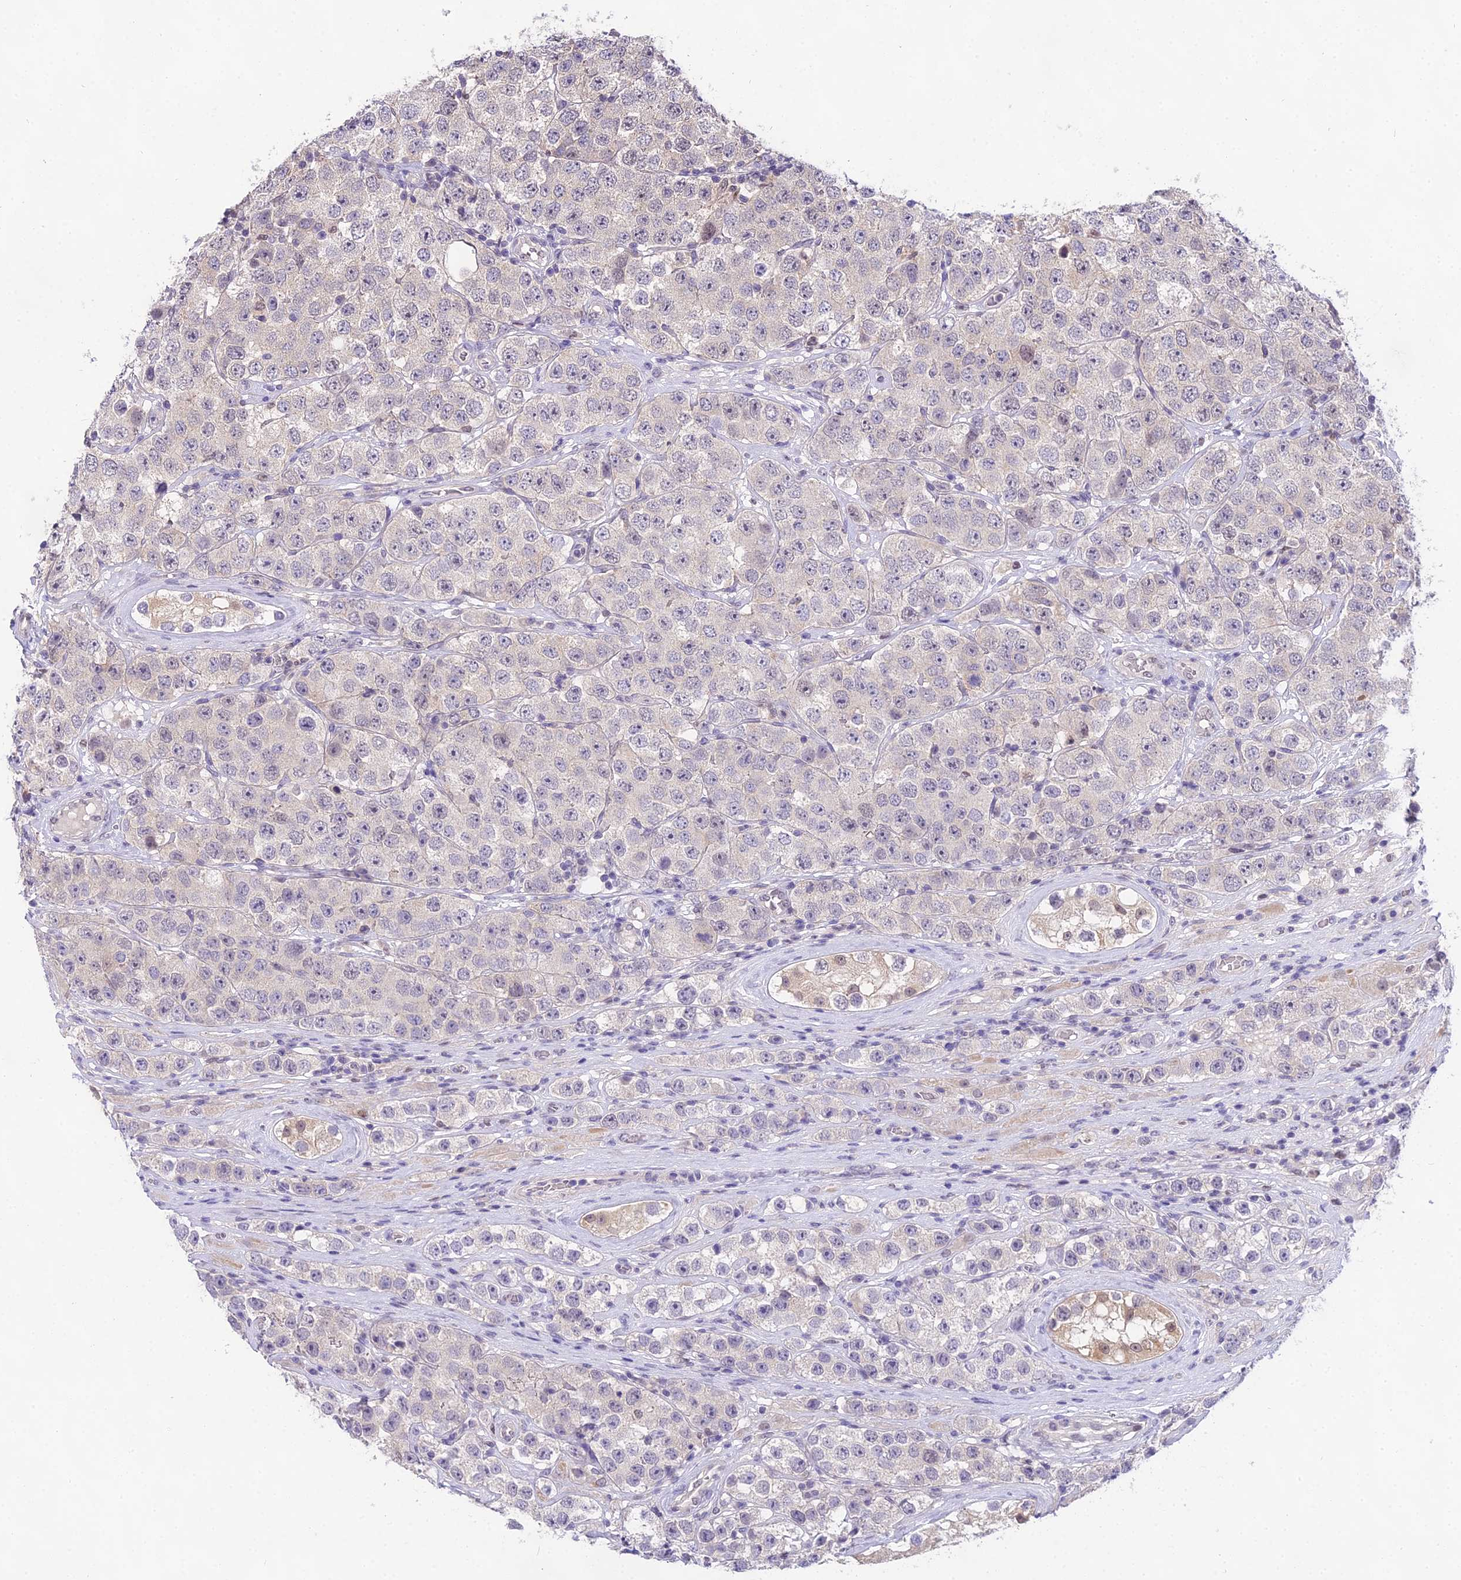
{"staining": {"intensity": "negative", "quantity": "none", "location": "none"}, "tissue": "testis cancer", "cell_type": "Tumor cells", "image_type": "cancer", "snomed": [{"axis": "morphology", "description": "Seminoma, NOS"}, {"axis": "topography", "description": "Testis"}], "caption": "Tumor cells show no significant expression in testis cancer.", "gene": "MAT2A", "patient": {"sex": "male", "age": 28}}